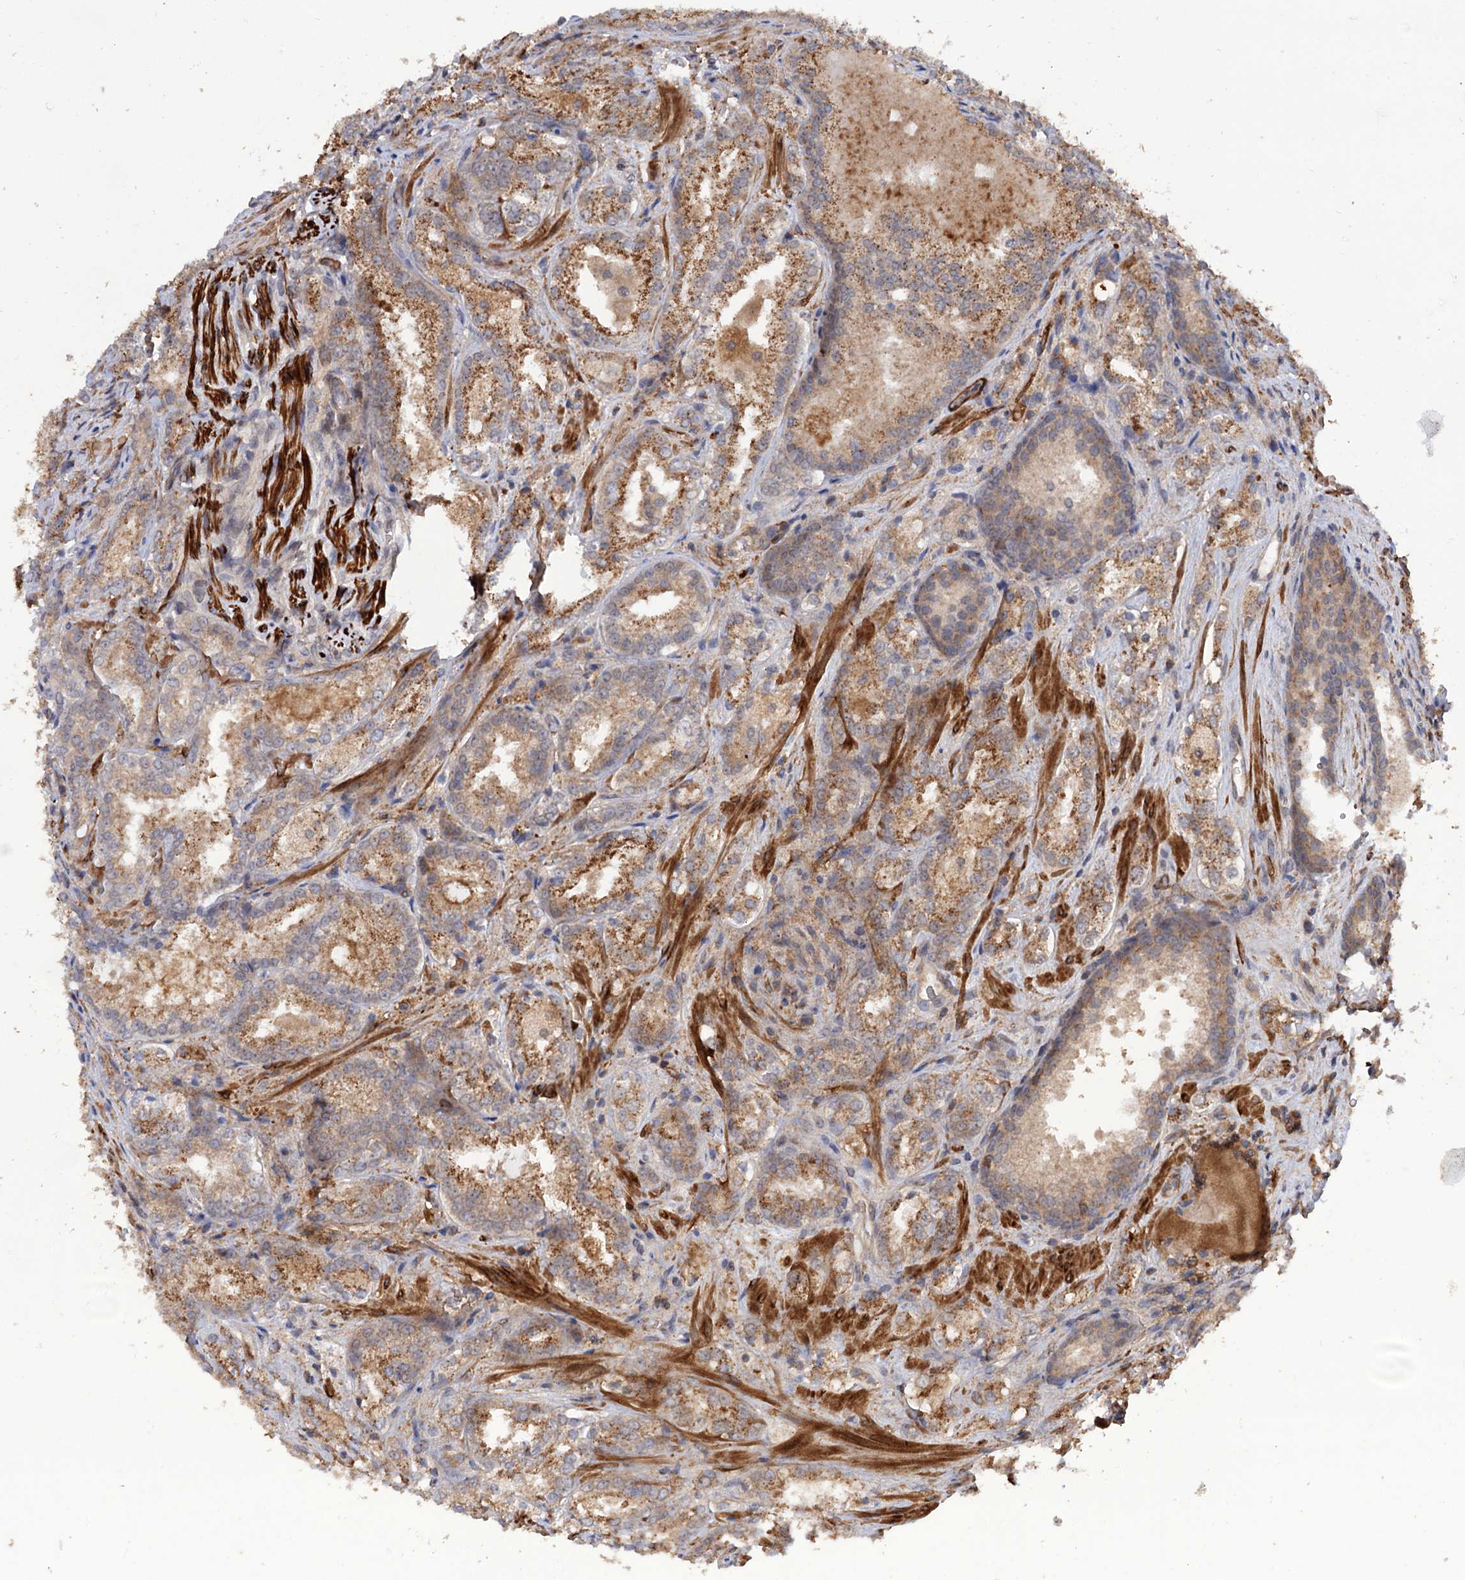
{"staining": {"intensity": "moderate", "quantity": ">75%", "location": "cytoplasmic/membranous"}, "tissue": "prostate cancer", "cell_type": "Tumor cells", "image_type": "cancer", "snomed": [{"axis": "morphology", "description": "Adenocarcinoma, Low grade"}, {"axis": "topography", "description": "Prostate"}], "caption": "A brown stain highlights moderate cytoplasmic/membranous expression of a protein in human prostate cancer (low-grade adenocarcinoma) tumor cells.", "gene": "FBXW8", "patient": {"sex": "male", "age": 47}}